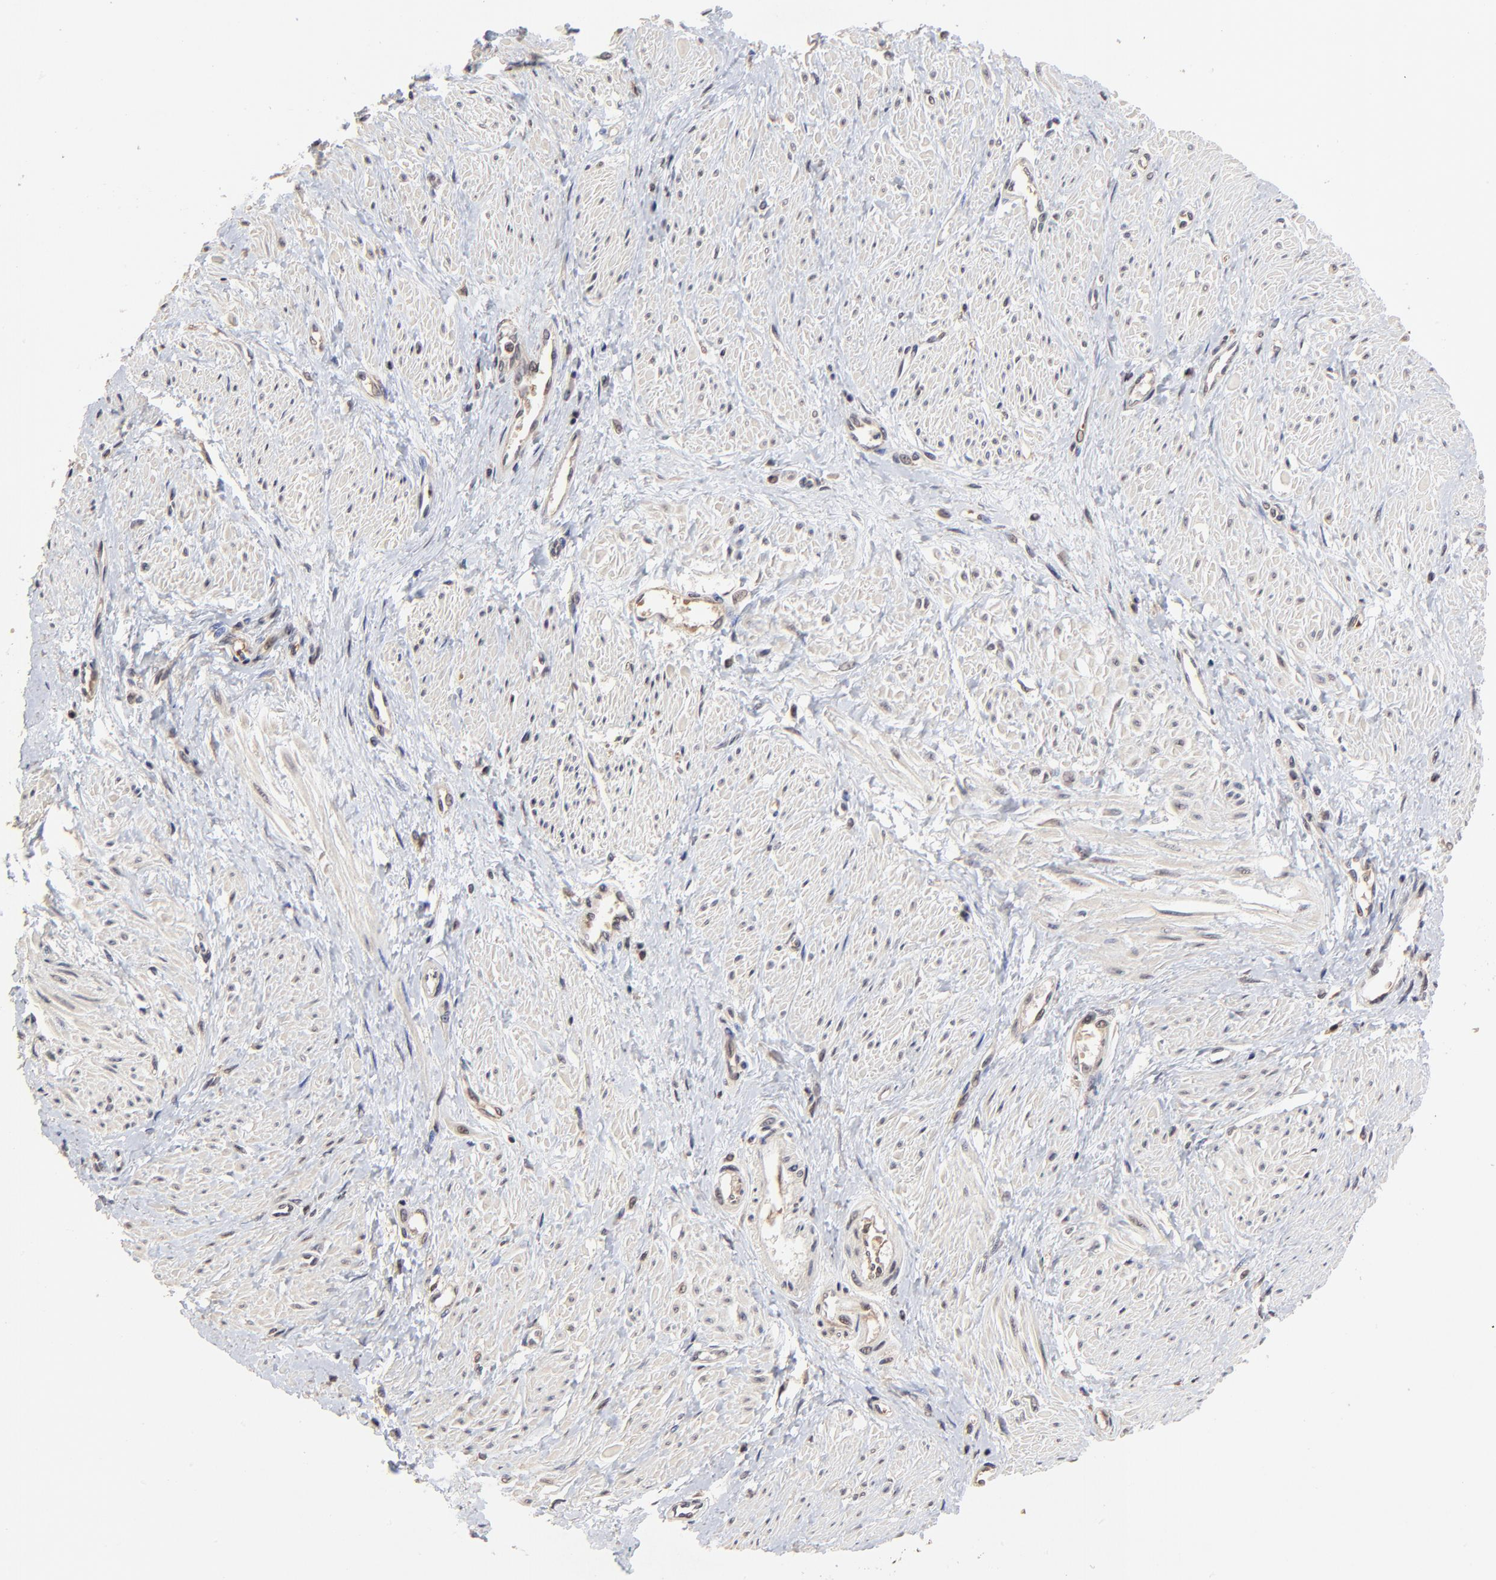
{"staining": {"intensity": "negative", "quantity": "none", "location": "none"}, "tissue": "smooth muscle", "cell_type": "Smooth muscle cells", "image_type": "normal", "snomed": [{"axis": "morphology", "description": "Normal tissue, NOS"}, {"axis": "topography", "description": "Smooth muscle"}, {"axis": "topography", "description": "Uterus"}], "caption": "This is a micrograph of immunohistochemistry staining of normal smooth muscle, which shows no positivity in smooth muscle cells.", "gene": "FRMD8", "patient": {"sex": "female", "age": 39}}